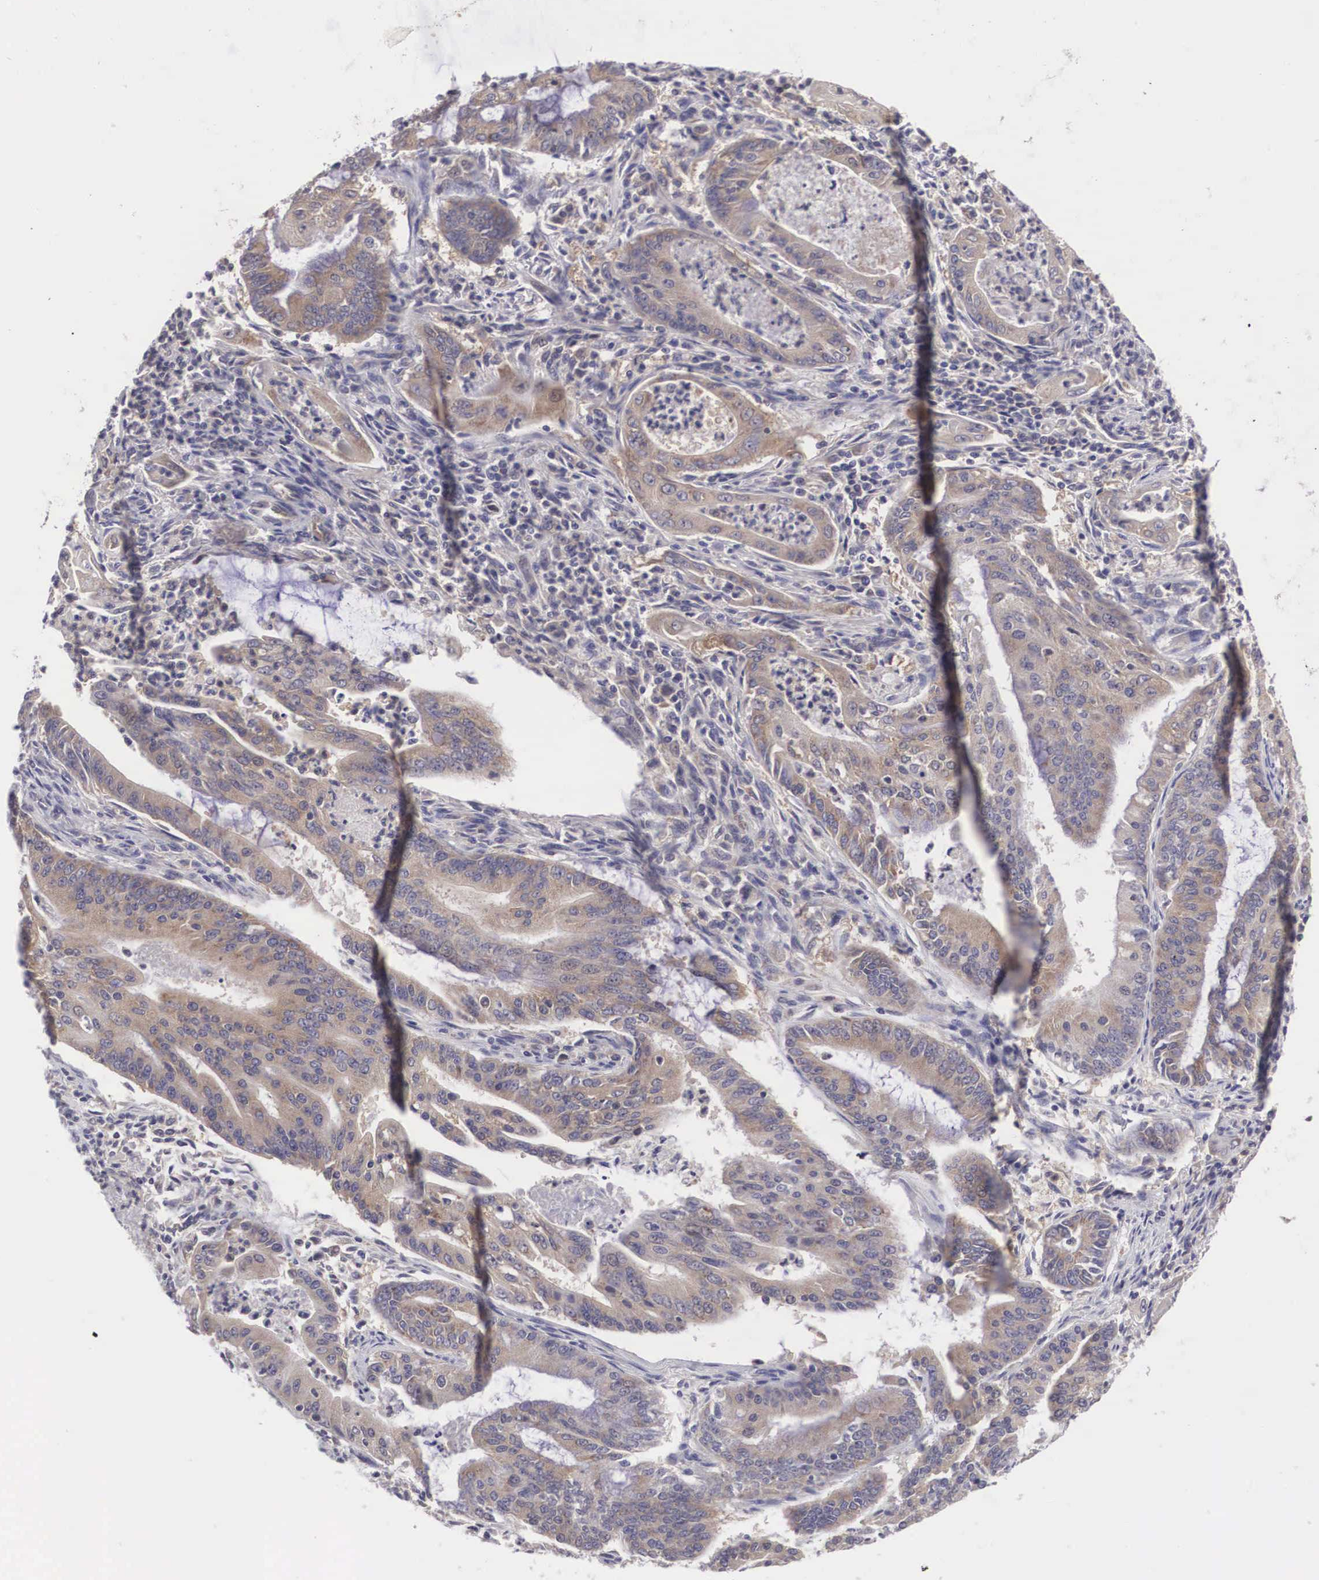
{"staining": {"intensity": "weak", "quantity": ">75%", "location": "cytoplasmic/membranous"}, "tissue": "endometrial cancer", "cell_type": "Tumor cells", "image_type": "cancer", "snomed": [{"axis": "morphology", "description": "Adenocarcinoma, NOS"}, {"axis": "topography", "description": "Endometrium"}], "caption": "Adenocarcinoma (endometrial) stained with DAB (3,3'-diaminobenzidine) immunohistochemistry shows low levels of weak cytoplasmic/membranous positivity in approximately >75% of tumor cells. Nuclei are stained in blue.", "gene": "GRIPAP1", "patient": {"sex": "female", "age": 63}}